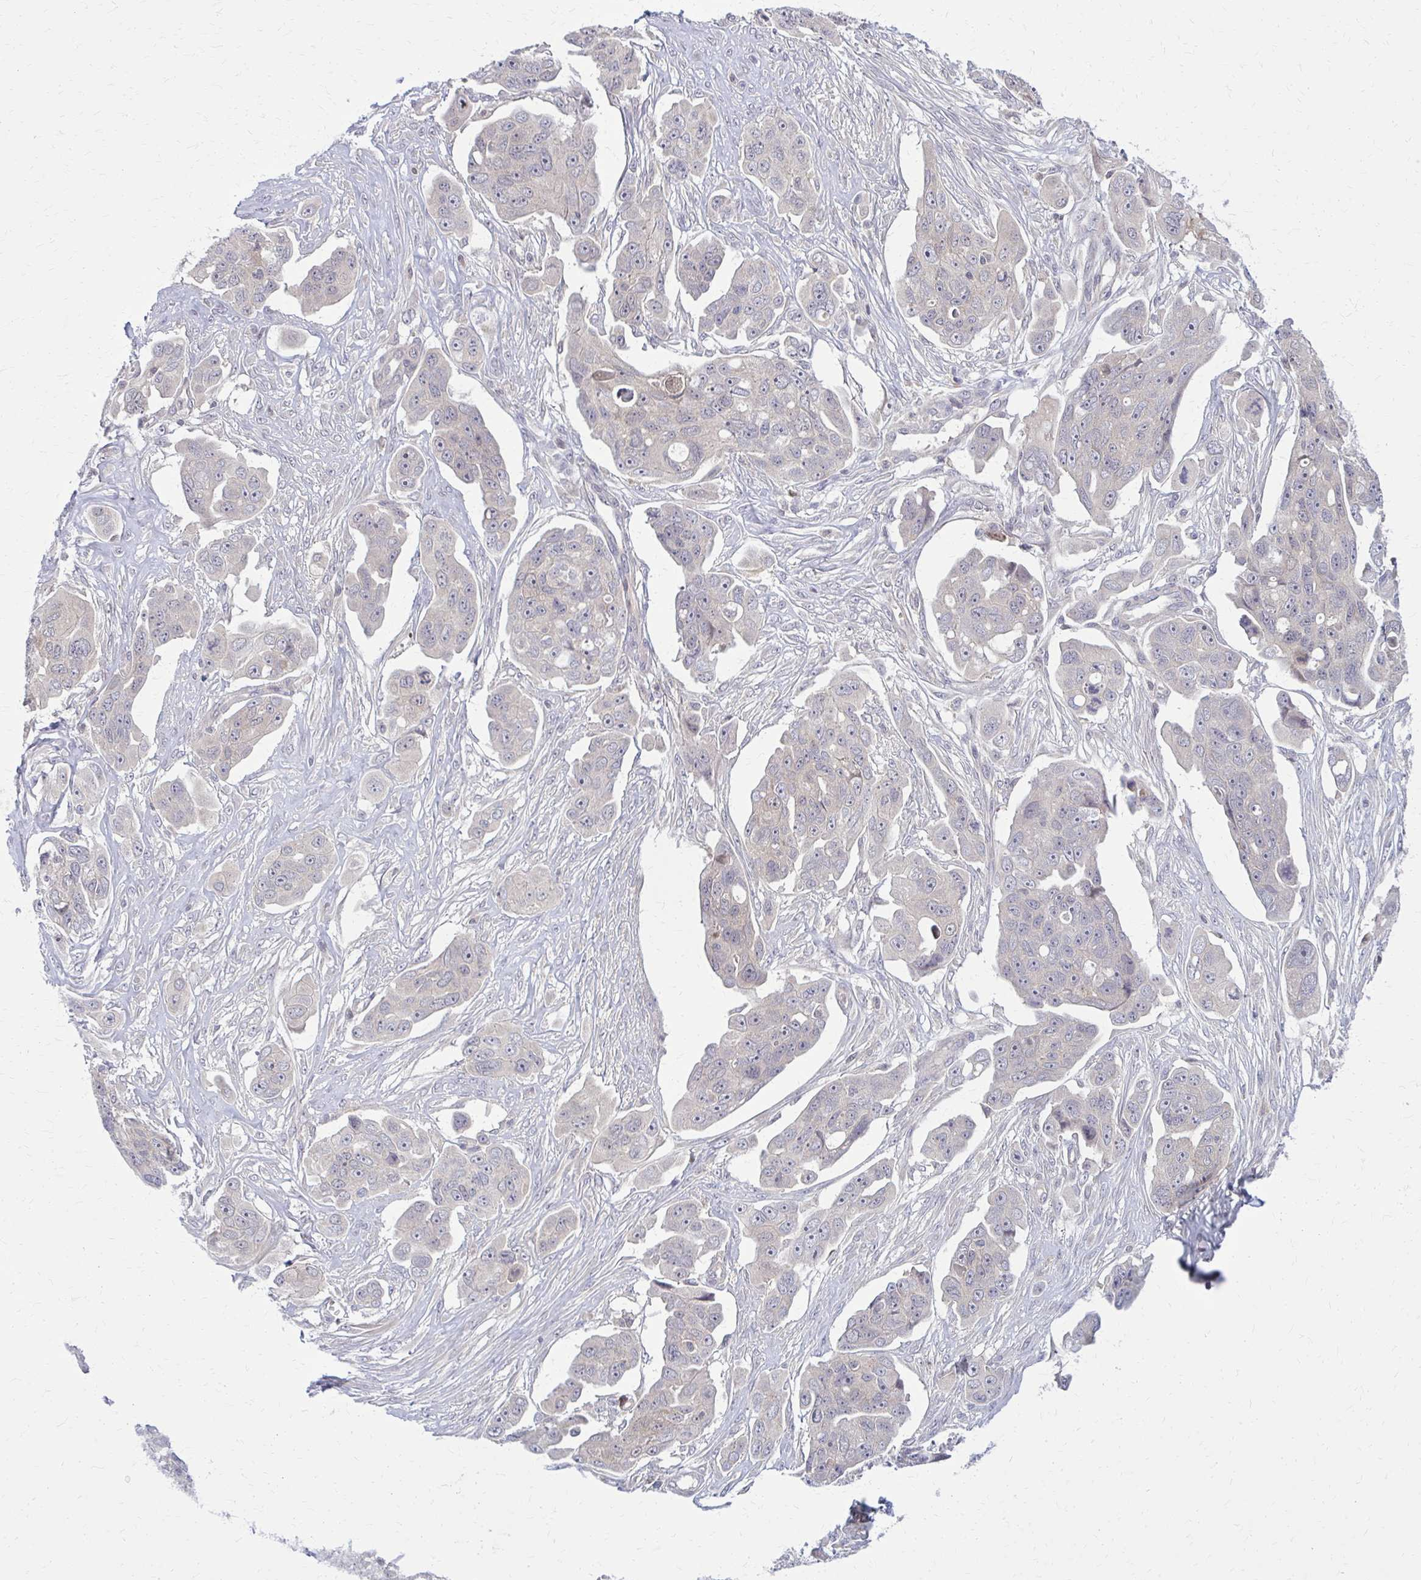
{"staining": {"intensity": "negative", "quantity": "none", "location": "none"}, "tissue": "ovarian cancer", "cell_type": "Tumor cells", "image_type": "cancer", "snomed": [{"axis": "morphology", "description": "Carcinoma, endometroid"}, {"axis": "topography", "description": "Ovary"}], "caption": "The immunohistochemistry histopathology image has no significant expression in tumor cells of ovarian cancer (endometroid carcinoma) tissue.", "gene": "DBI", "patient": {"sex": "female", "age": 70}}